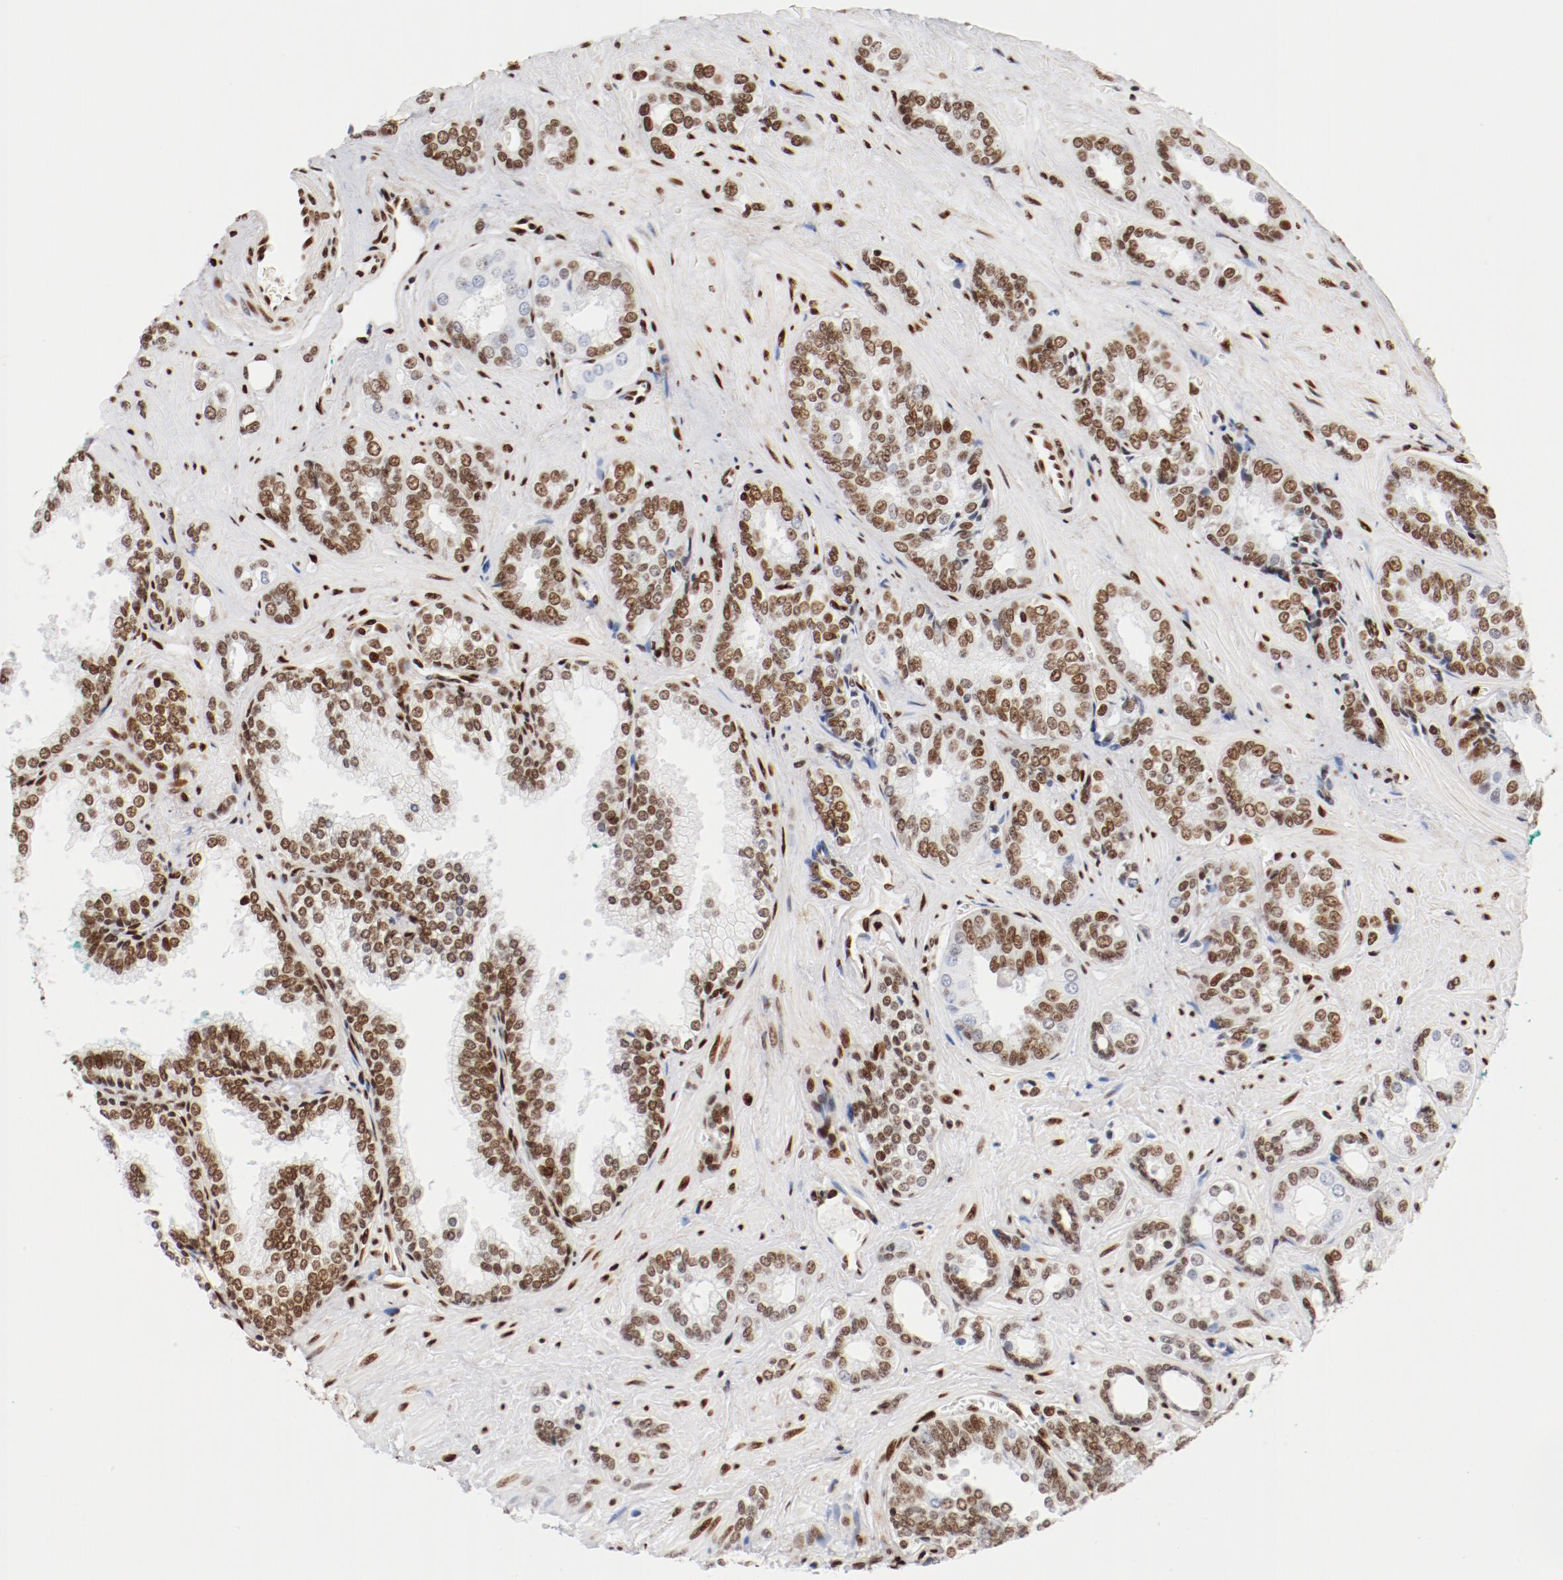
{"staining": {"intensity": "moderate", "quantity": ">75%", "location": "nuclear"}, "tissue": "prostate cancer", "cell_type": "Tumor cells", "image_type": "cancer", "snomed": [{"axis": "morphology", "description": "Adenocarcinoma, High grade"}, {"axis": "topography", "description": "Prostate"}], "caption": "There is medium levels of moderate nuclear staining in tumor cells of adenocarcinoma (high-grade) (prostate), as demonstrated by immunohistochemical staining (brown color).", "gene": "CTBP1", "patient": {"sex": "male", "age": 67}}